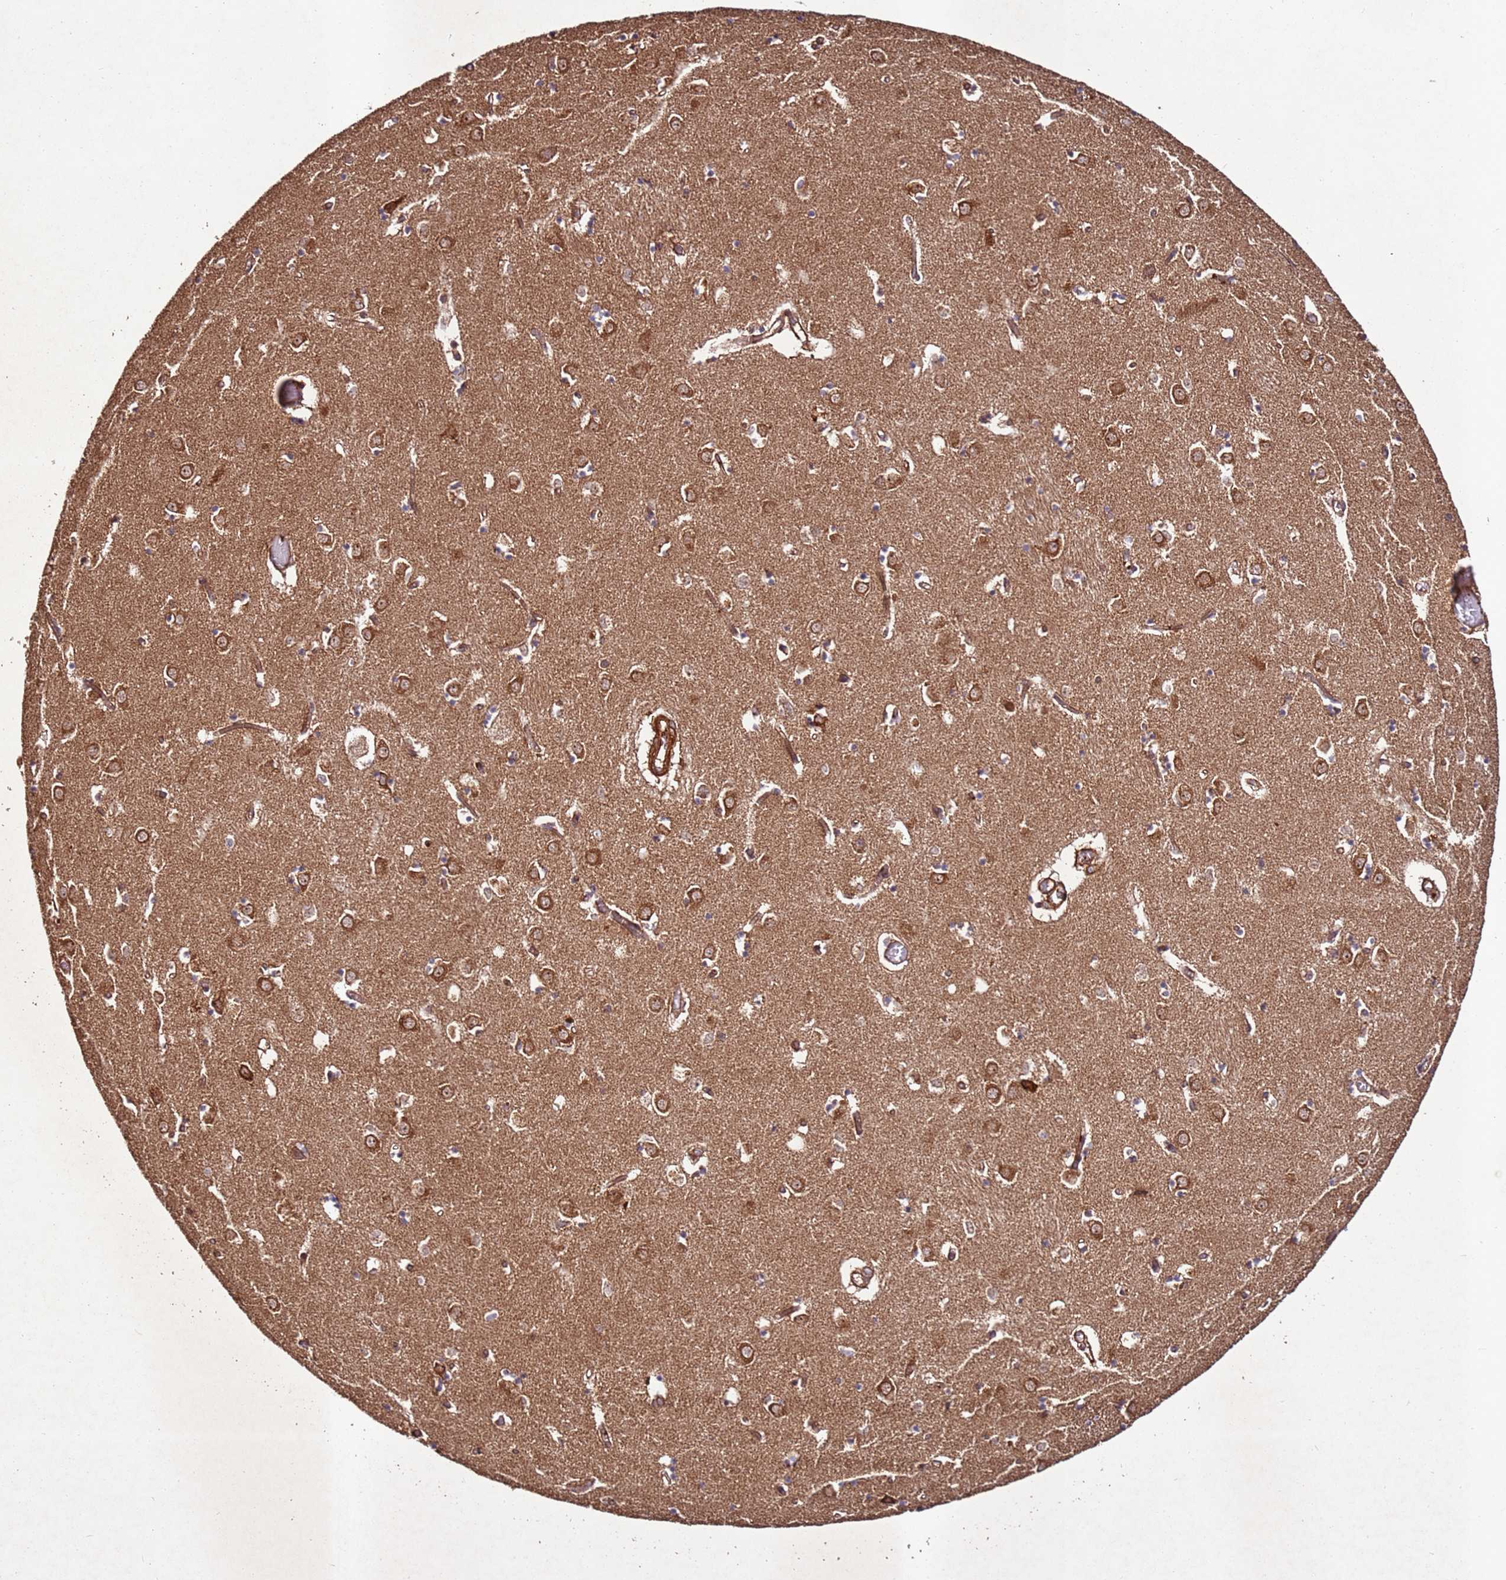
{"staining": {"intensity": "moderate", "quantity": "<25%", "location": "cytoplasmic/membranous"}, "tissue": "caudate", "cell_type": "Glial cells", "image_type": "normal", "snomed": [{"axis": "morphology", "description": "Normal tissue, NOS"}, {"axis": "topography", "description": "Lateral ventricle wall"}], "caption": "This micrograph displays normal caudate stained with IHC to label a protein in brown. The cytoplasmic/membranous of glial cells show moderate positivity for the protein. Nuclei are counter-stained blue.", "gene": "FAM186A", "patient": {"sex": "male", "age": 70}}